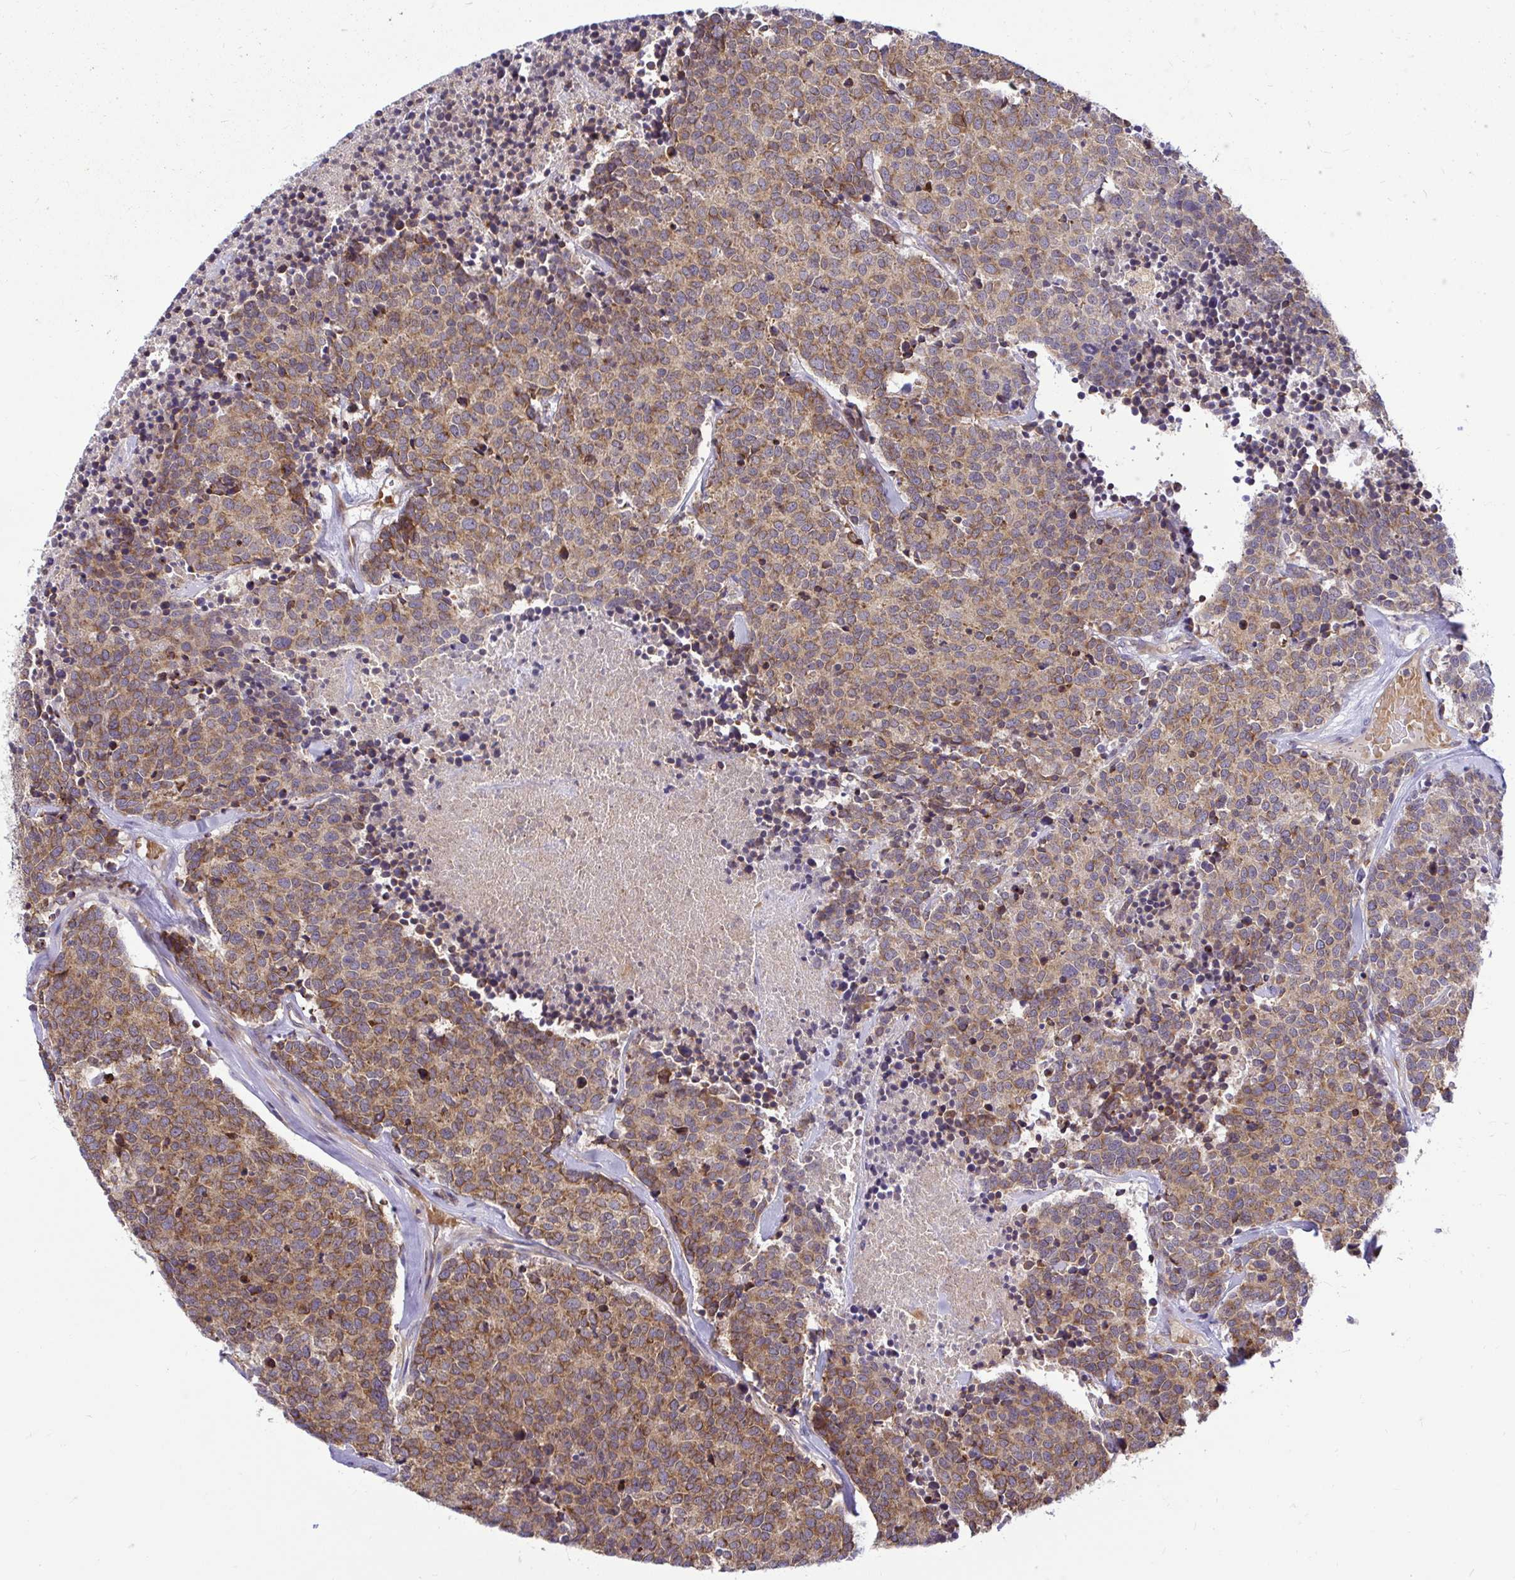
{"staining": {"intensity": "moderate", "quantity": ">75%", "location": "cytoplasmic/membranous"}, "tissue": "carcinoid", "cell_type": "Tumor cells", "image_type": "cancer", "snomed": [{"axis": "morphology", "description": "Carcinoid, malignant, NOS"}, {"axis": "topography", "description": "Skin"}], "caption": "A brown stain highlights moderate cytoplasmic/membranous positivity of a protein in carcinoid (malignant) tumor cells.", "gene": "VTI1B", "patient": {"sex": "female", "age": 79}}